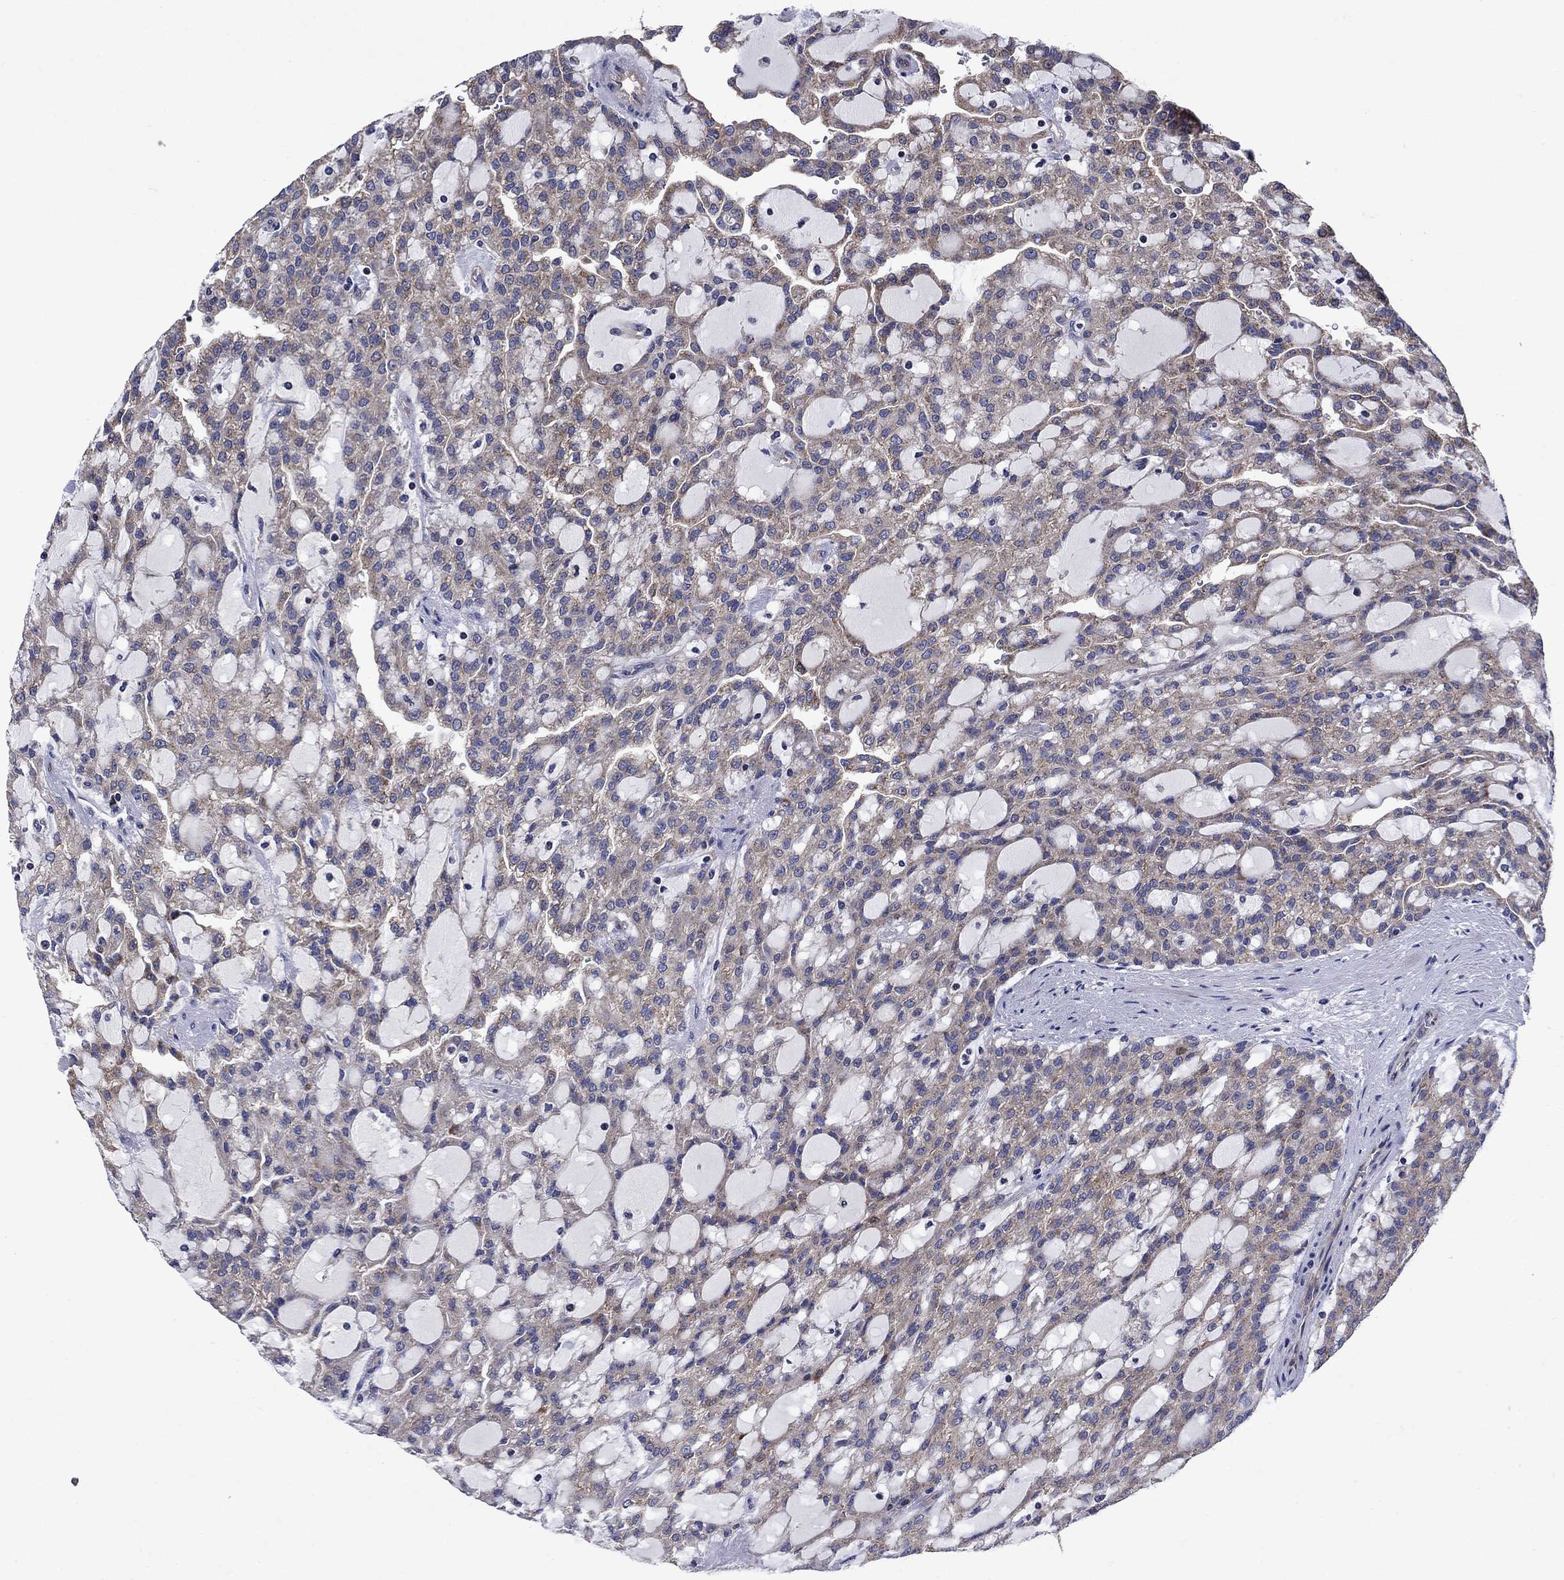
{"staining": {"intensity": "moderate", "quantity": "<25%", "location": "cytoplasmic/membranous"}, "tissue": "renal cancer", "cell_type": "Tumor cells", "image_type": "cancer", "snomed": [{"axis": "morphology", "description": "Adenocarcinoma, NOS"}, {"axis": "topography", "description": "Kidney"}], "caption": "Renal cancer stained for a protein demonstrates moderate cytoplasmic/membranous positivity in tumor cells. Using DAB (3,3'-diaminobenzidine) (brown) and hematoxylin (blue) stains, captured at high magnification using brightfield microscopy.", "gene": "KIF22", "patient": {"sex": "male", "age": 63}}